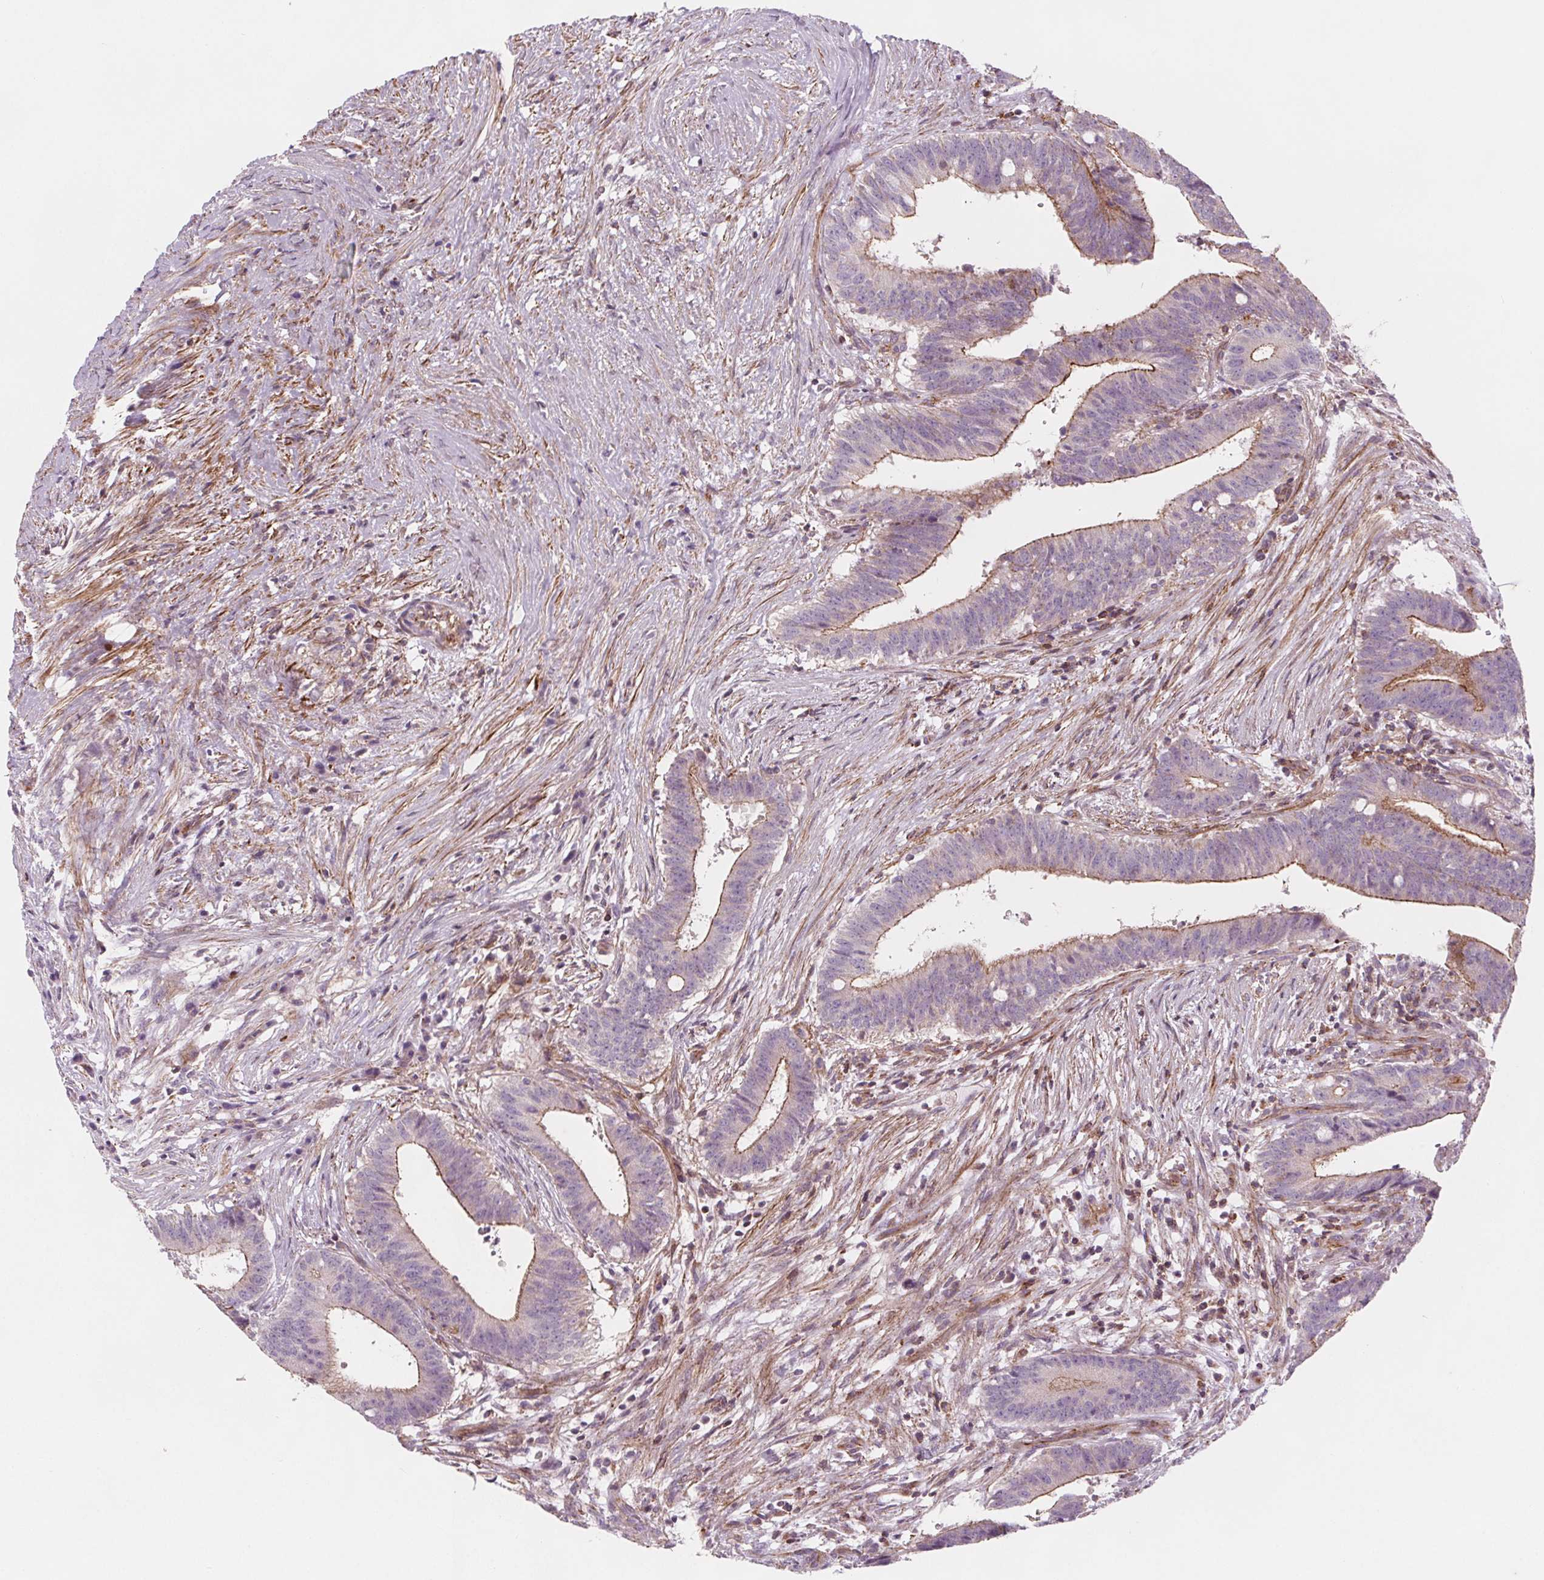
{"staining": {"intensity": "moderate", "quantity": "<25%", "location": "cytoplasmic/membranous"}, "tissue": "colorectal cancer", "cell_type": "Tumor cells", "image_type": "cancer", "snomed": [{"axis": "morphology", "description": "Adenocarcinoma, NOS"}, {"axis": "topography", "description": "Colon"}], "caption": "Moderate cytoplasmic/membranous staining is identified in approximately <25% of tumor cells in colorectal cancer (adenocarcinoma).", "gene": "ADAM33", "patient": {"sex": "female", "age": 43}}